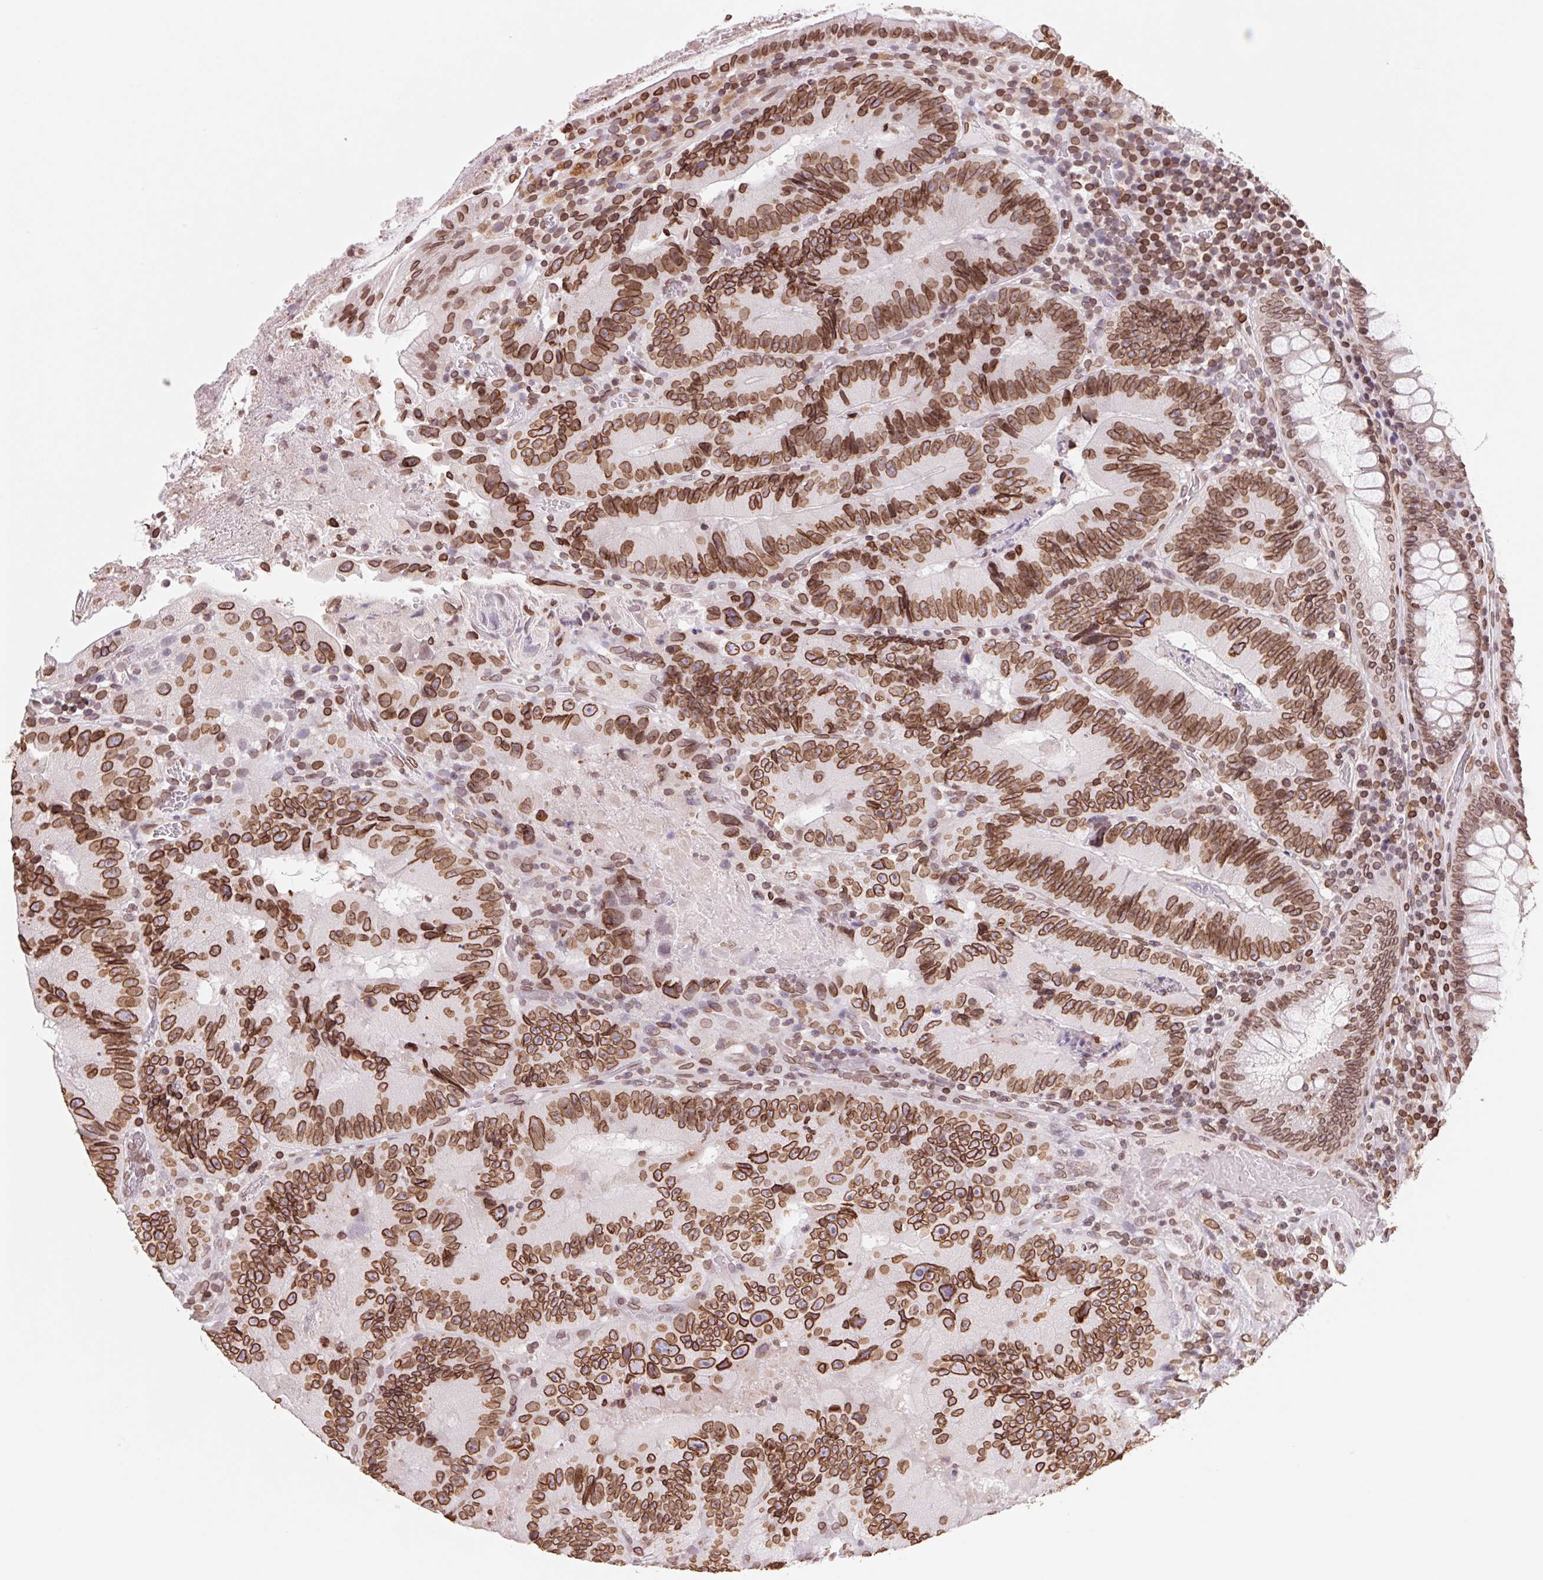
{"staining": {"intensity": "strong", "quantity": ">75%", "location": "cytoplasmic/membranous,nuclear"}, "tissue": "colorectal cancer", "cell_type": "Tumor cells", "image_type": "cancer", "snomed": [{"axis": "morphology", "description": "Adenocarcinoma, NOS"}, {"axis": "topography", "description": "Colon"}], "caption": "Brown immunohistochemical staining in human colorectal cancer displays strong cytoplasmic/membranous and nuclear positivity in approximately >75% of tumor cells. (DAB IHC with brightfield microscopy, high magnification).", "gene": "LMNB2", "patient": {"sex": "female", "age": 86}}